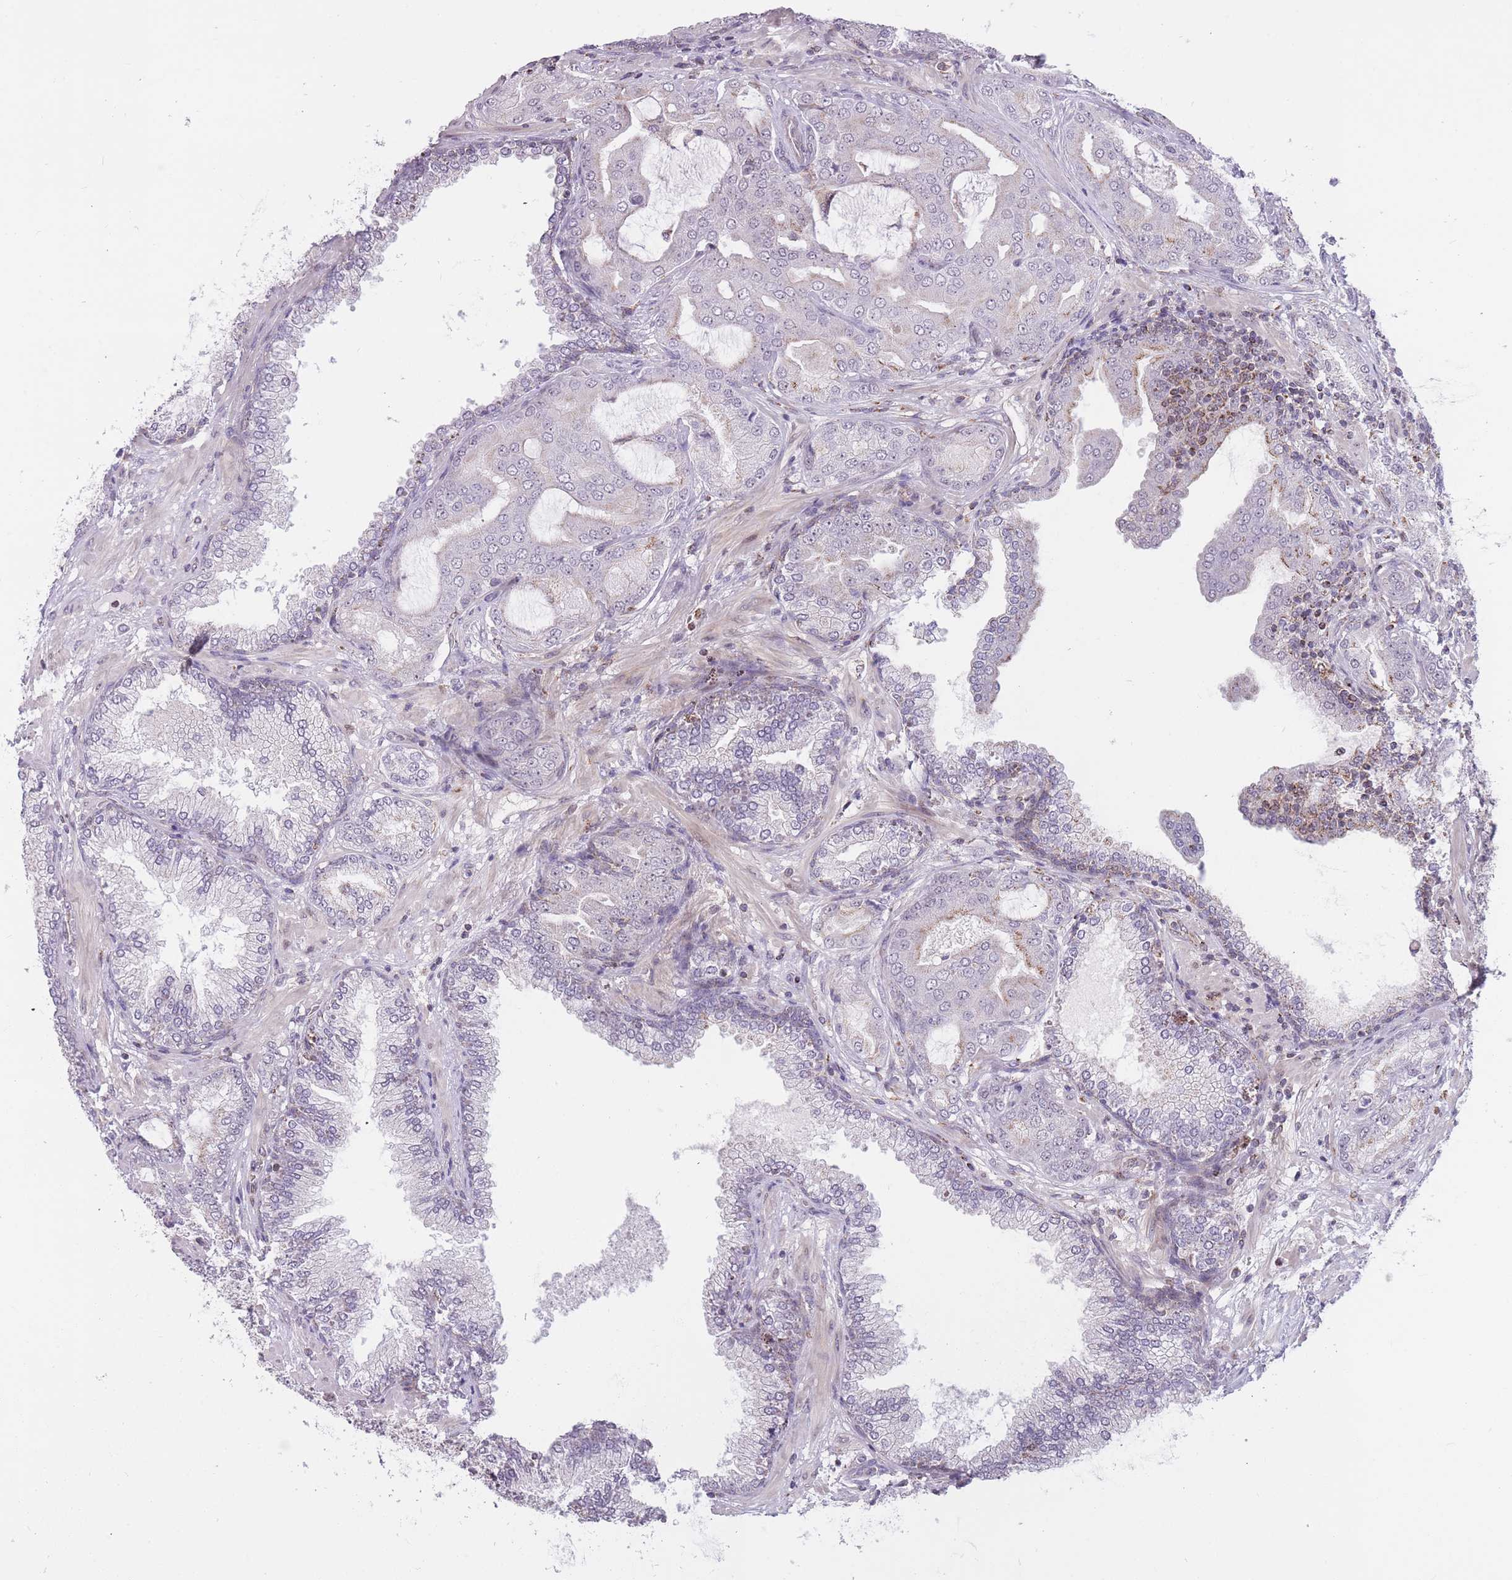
{"staining": {"intensity": "negative", "quantity": "none", "location": "none"}, "tissue": "prostate cancer", "cell_type": "Tumor cells", "image_type": "cancer", "snomed": [{"axis": "morphology", "description": "Adenocarcinoma, High grade"}, {"axis": "topography", "description": "Prostate"}], "caption": "High magnification brightfield microscopy of high-grade adenocarcinoma (prostate) stained with DAB (brown) and counterstained with hematoxylin (blue): tumor cells show no significant staining.", "gene": "DPYSL4", "patient": {"sex": "male", "age": 68}}